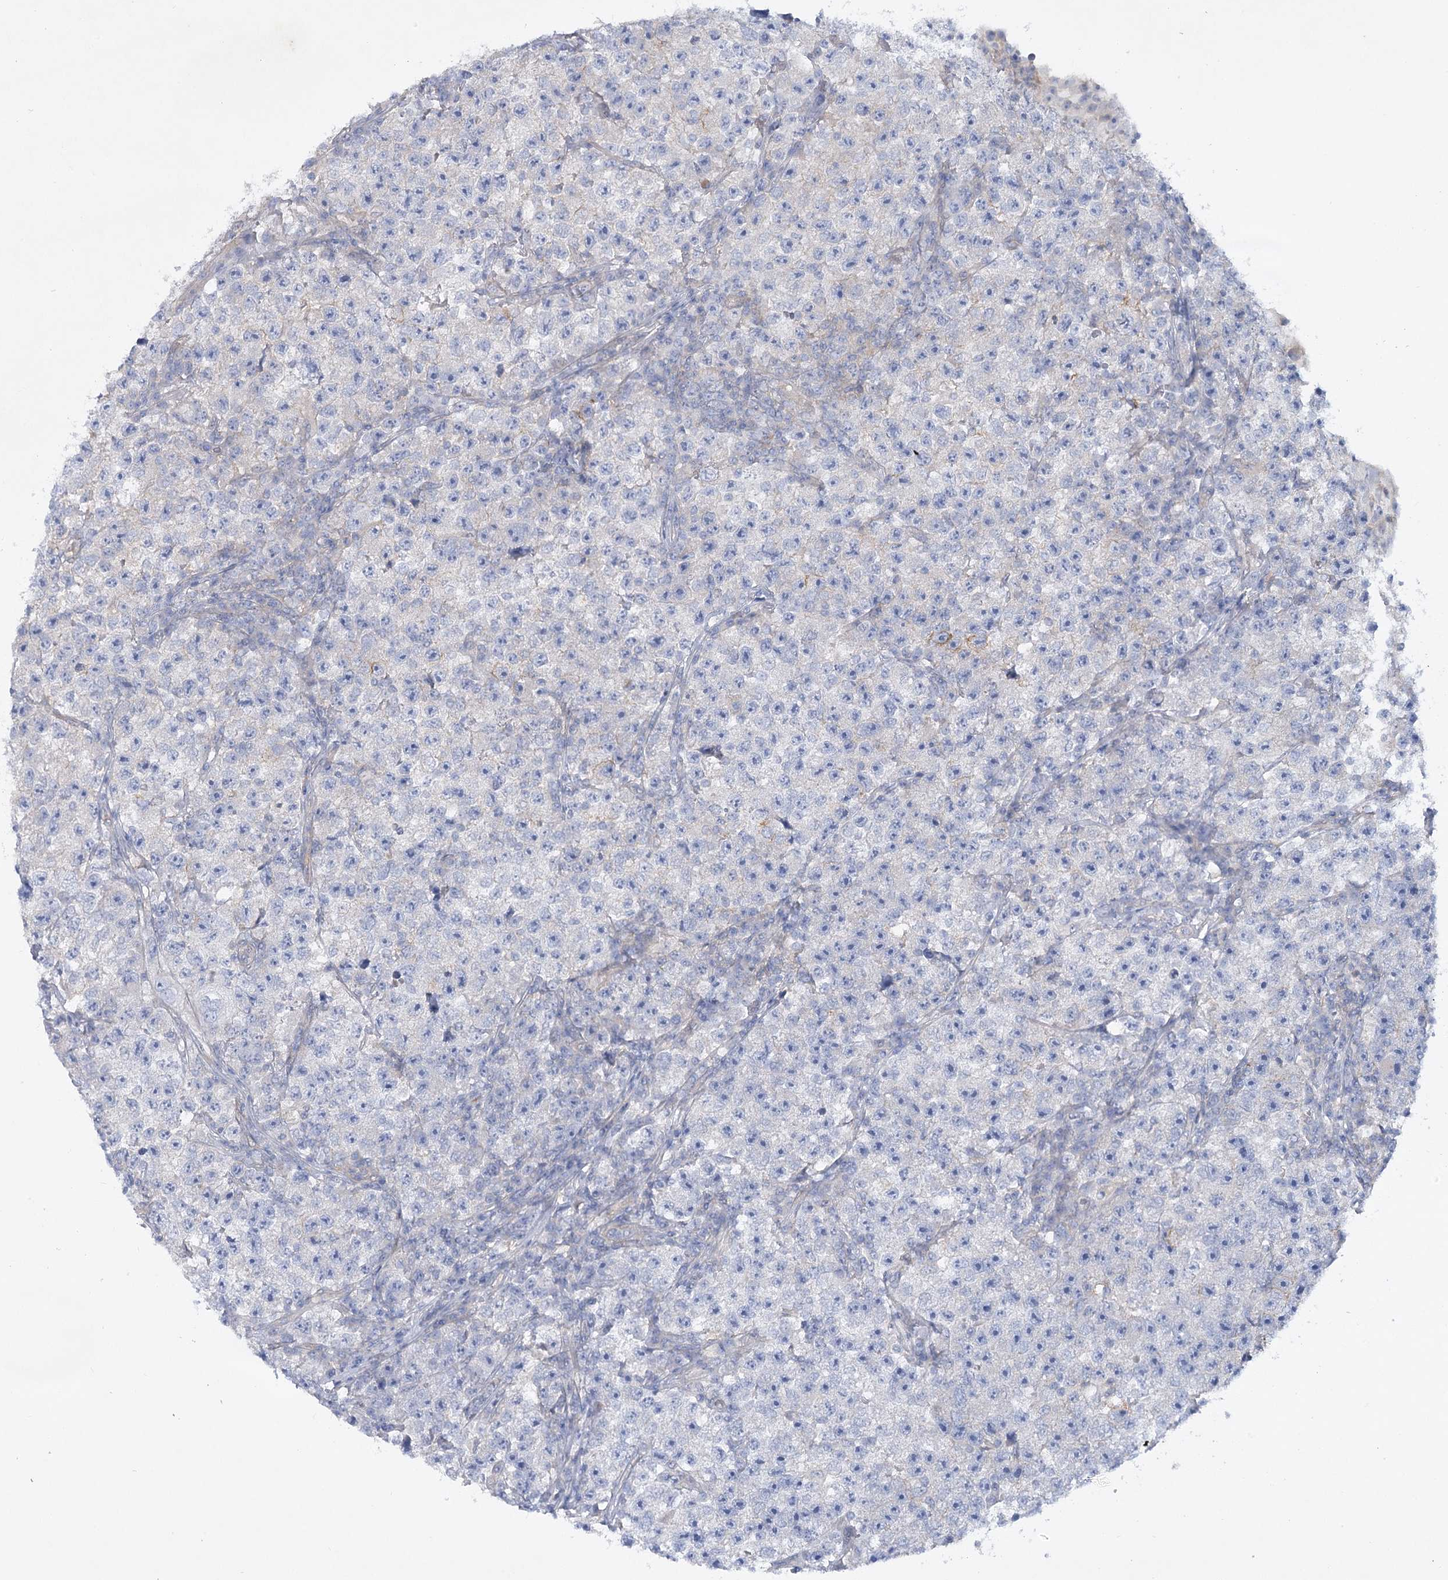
{"staining": {"intensity": "negative", "quantity": "none", "location": "none"}, "tissue": "testis cancer", "cell_type": "Tumor cells", "image_type": "cancer", "snomed": [{"axis": "morphology", "description": "Seminoma, NOS"}, {"axis": "topography", "description": "Testis"}], "caption": "Tumor cells show no significant protein positivity in testis cancer.", "gene": "AAMDC", "patient": {"sex": "male", "age": 22}}